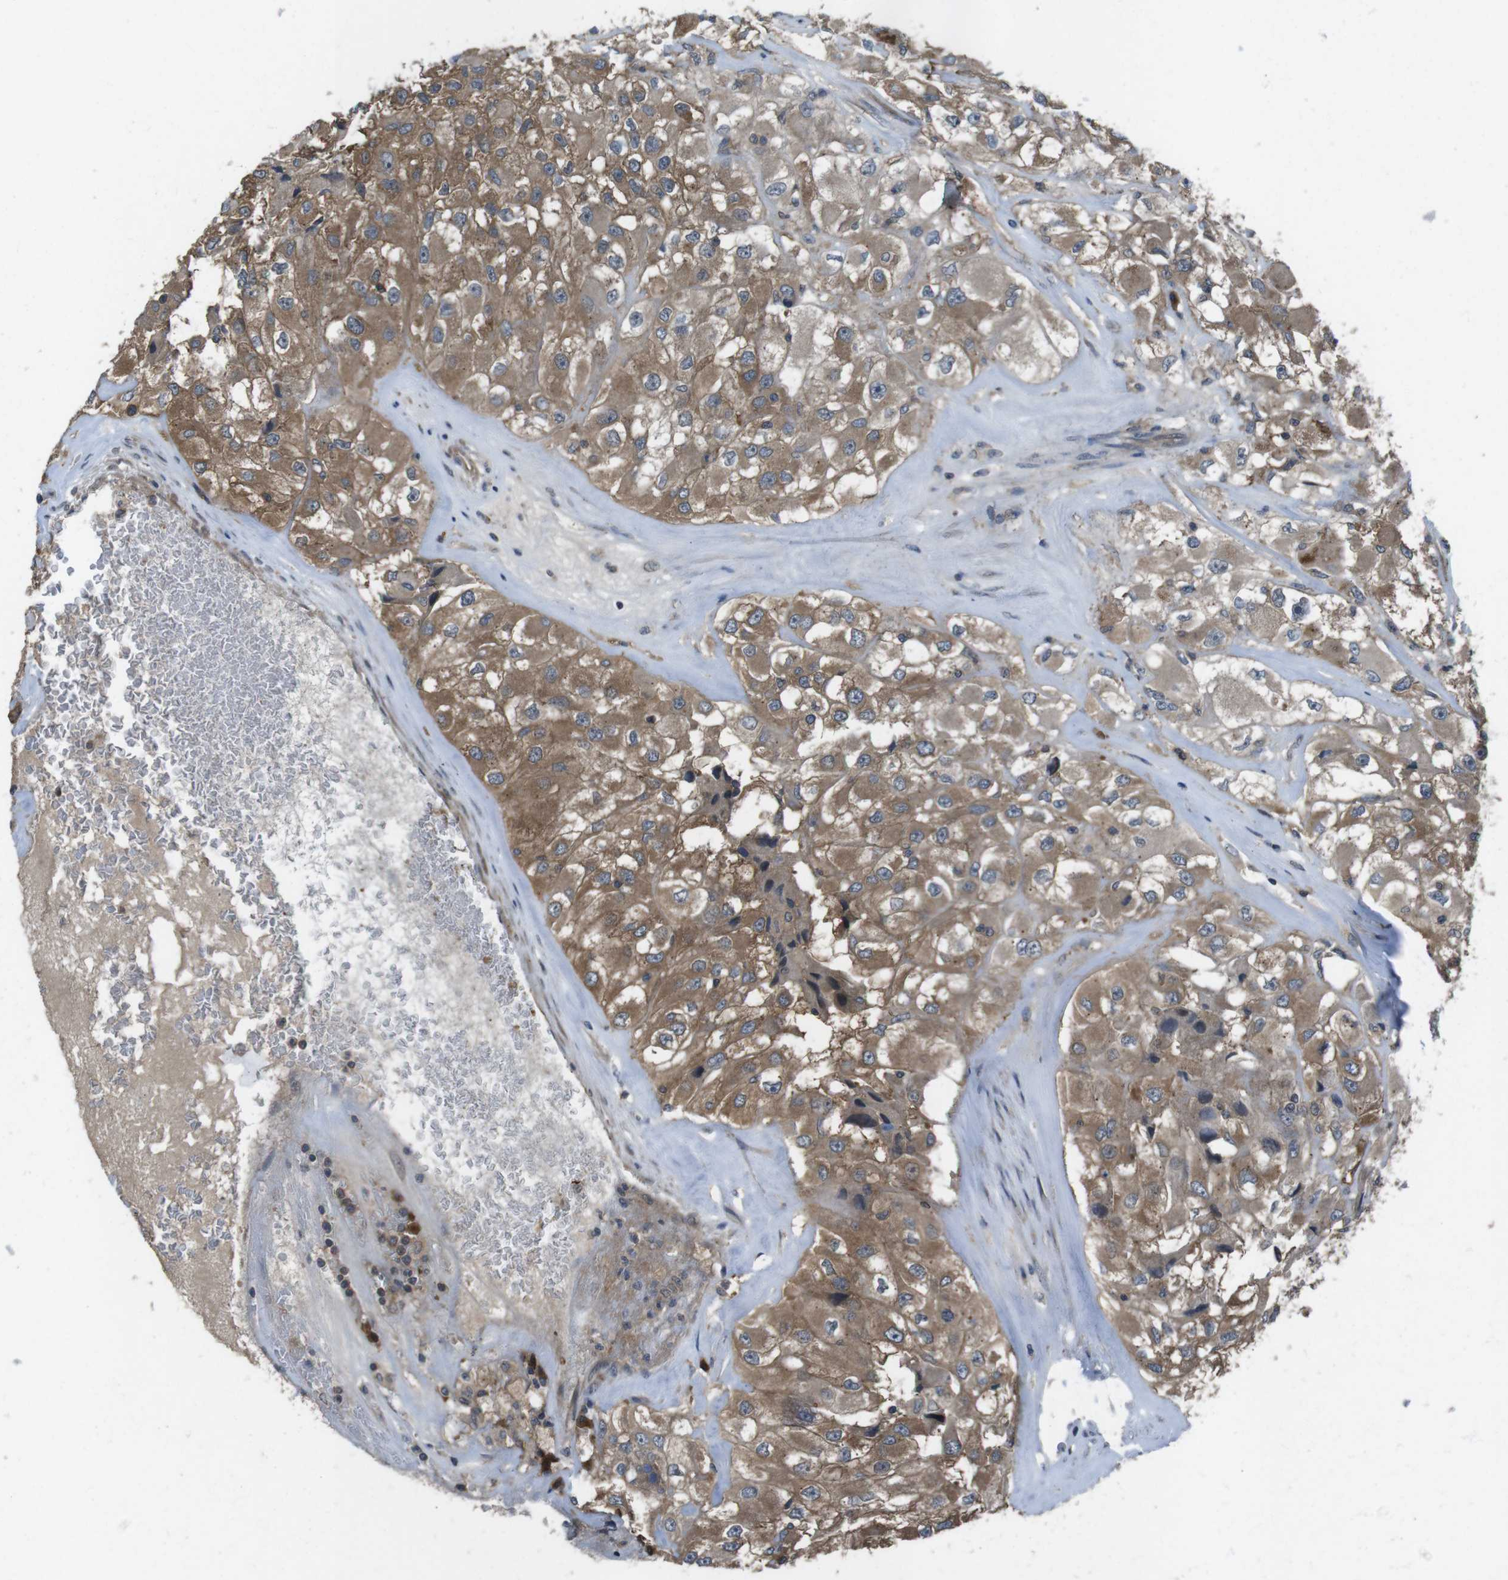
{"staining": {"intensity": "moderate", "quantity": ">75%", "location": "cytoplasmic/membranous"}, "tissue": "renal cancer", "cell_type": "Tumor cells", "image_type": "cancer", "snomed": [{"axis": "morphology", "description": "Adenocarcinoma, NOS"}, {"axis": "topography", "description": "Kidney"}], "caption": "Moderate cytoplasmic/membranous protein staining is seen in approximately >75% of tumor cells in renal cancer.", "gene": "SLC22A23", "patient": {"sex": "female", "age": 52}}